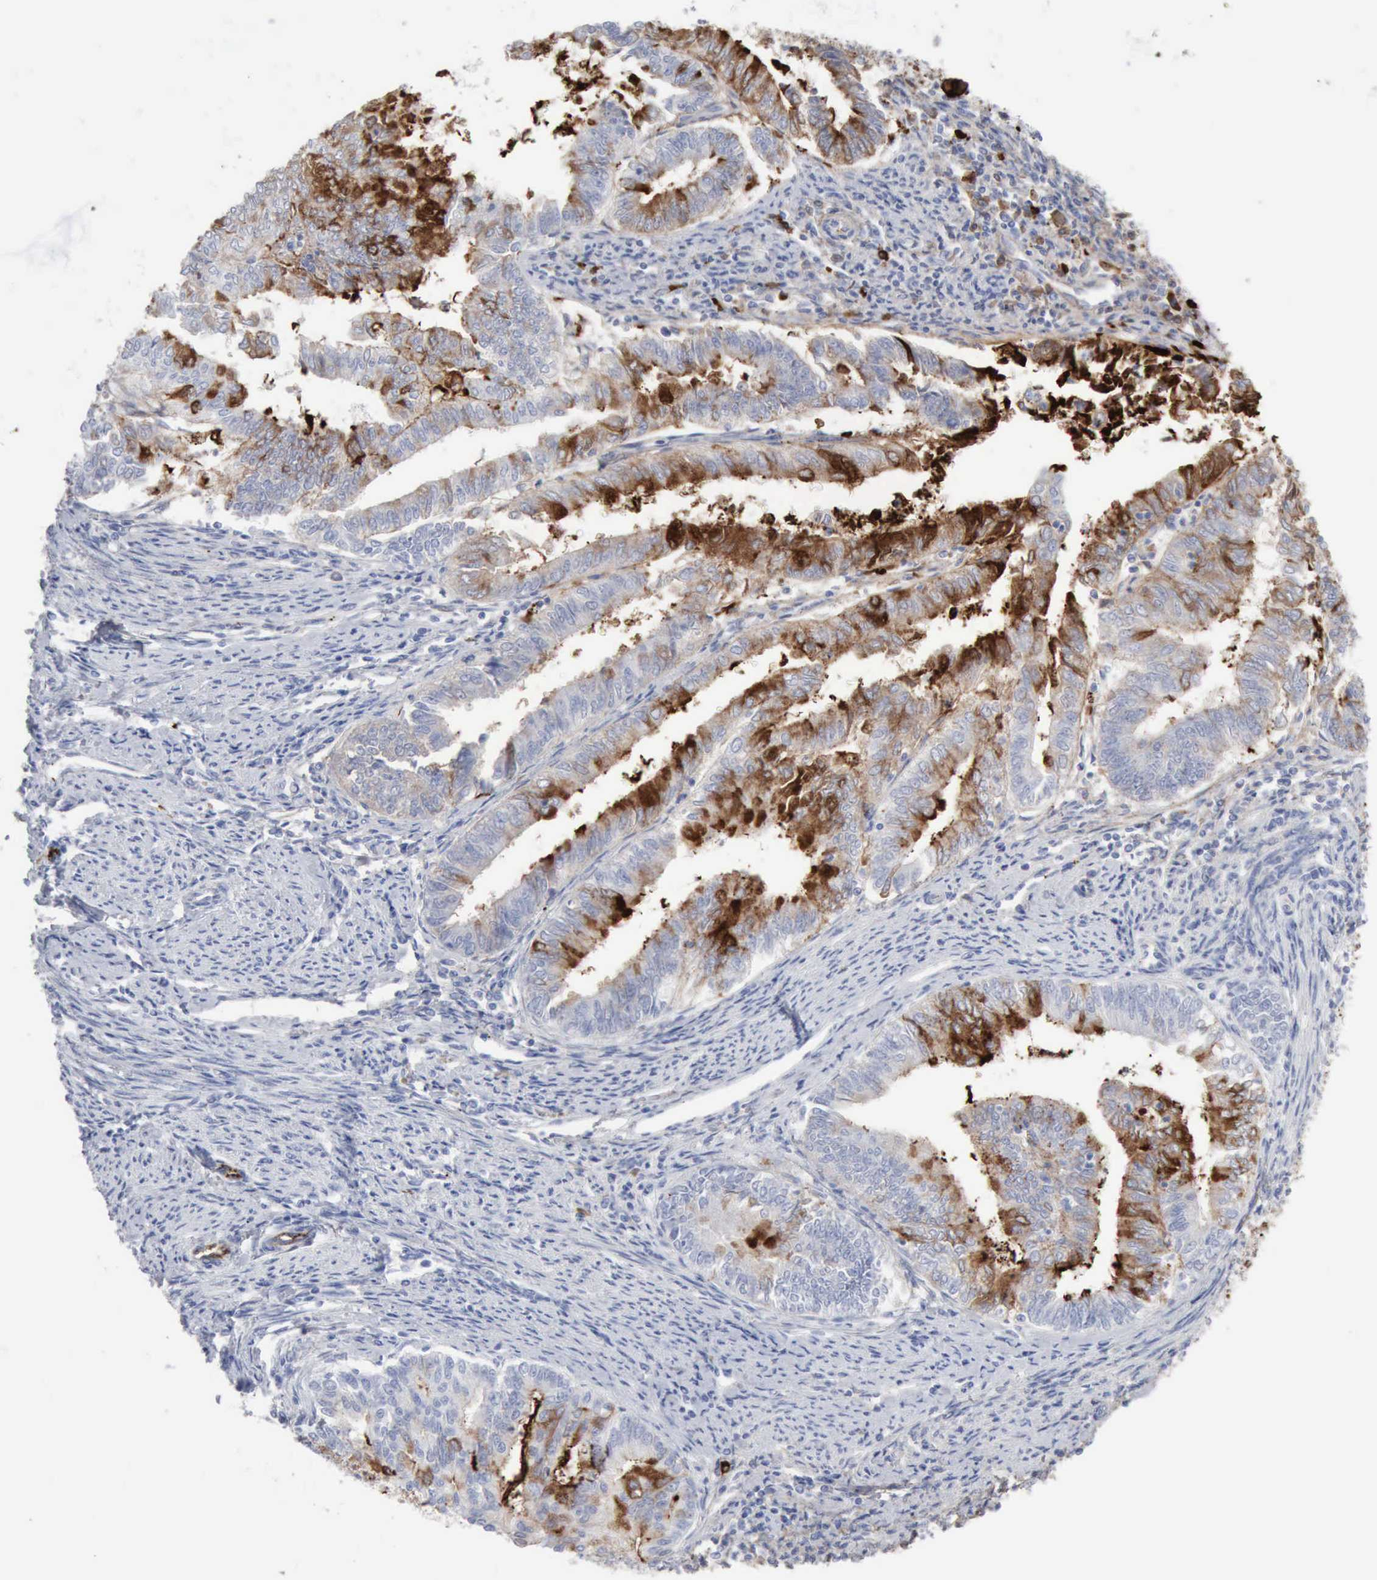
{"staining": {"intensity": "strong", "quantity": "25%-75%", "location": "cytoplasmic/membranous"}, "tissue": "endometrial cancer", "cell_type": "Tumor cells", "image_type": "cancer", "snomed": [{"axis": "morphology", "description": "Adenocarcinoma, NOS"}, {"axis": "topography", "description": "Endometrium"}], "caption": "A micrograph of human endometrial cancer stained for a protein shows strong cytoplasmic/membranous brown staining in tumor cells.", "gene": "C4BPA", "patient": {"sex": "female", "age": 66}}